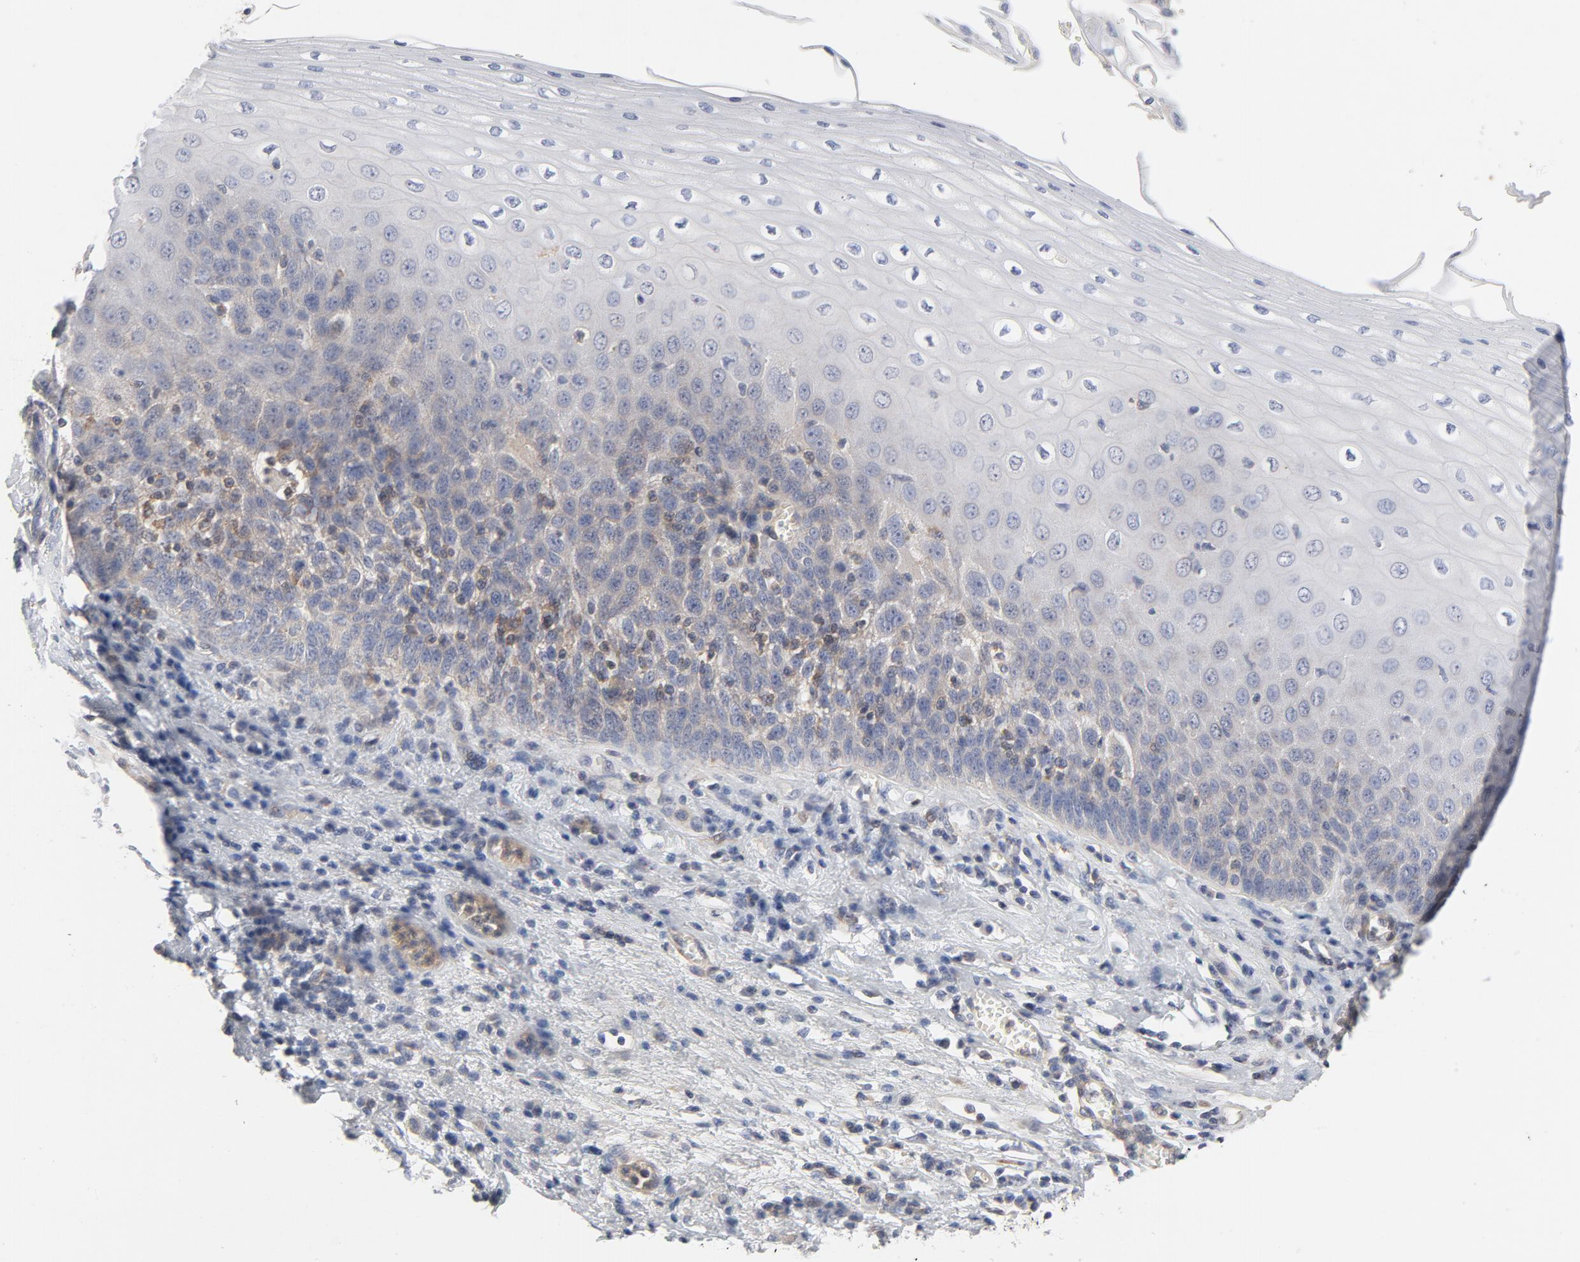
{"staining": {"intensity": "weak", "quantity": "<25%", "location": "cytoplasmic/membranous"}, "tissue": "esophagus", "cell_type": "Squamous epithelial cells", "image_type": "normal", "snomed": [{"axis": "morphology", "description": "Normal tissue, NOS"}, {"axis": "morphology", "description": "Squamous cell carcinoma, NOS"}, {"axis": "topography", "description": "Esophagus"}], "caption": "This is an immunohistochemistry image of unremarkable esophagus. There is no positivity in squamous epithelial cells.", "gene": "ROCK1", "patient": {"sex": "male", "age": 65}}